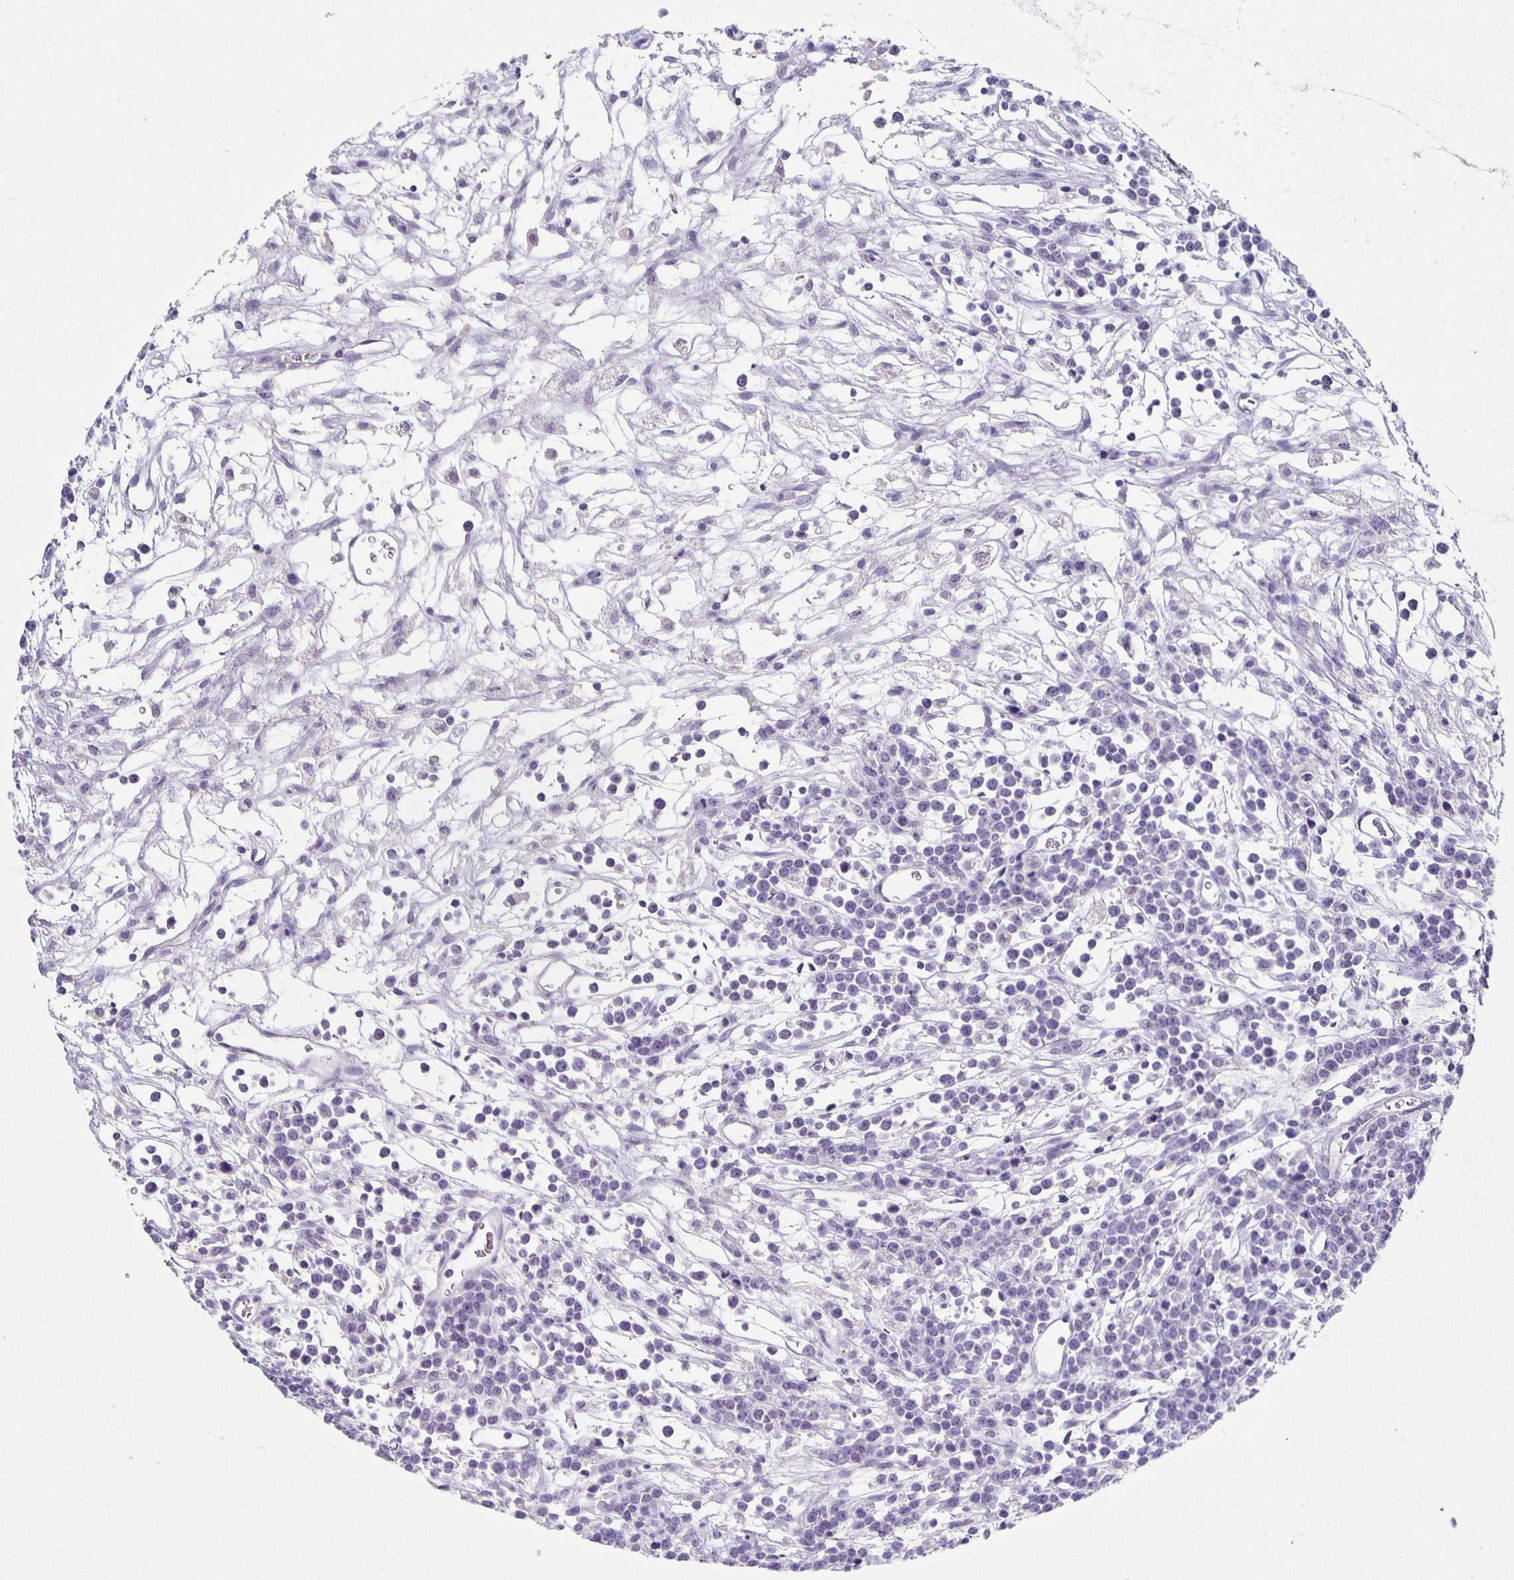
{"staining": {"intensity": "negative", "quantity": "none", "location": "none"}, "tissue": "lymphoma", "cell_type": "Tumor cells", "image_type": "cancer", "snomed": [{"axis": "morphology", "description": "Malignant lymphoma, non-Hodgkin's type, High grade"}, {"axis": "topography", "description": "Ovary"}], "caption": "A high-resolution image shows IHC staining of malignant lymphoma, non-Hodgkin's type (high-grade), which displays no significant positivity in tumor cells.", "gene": "CARNS1", "patient": {"sex": "female", "age": 56}}